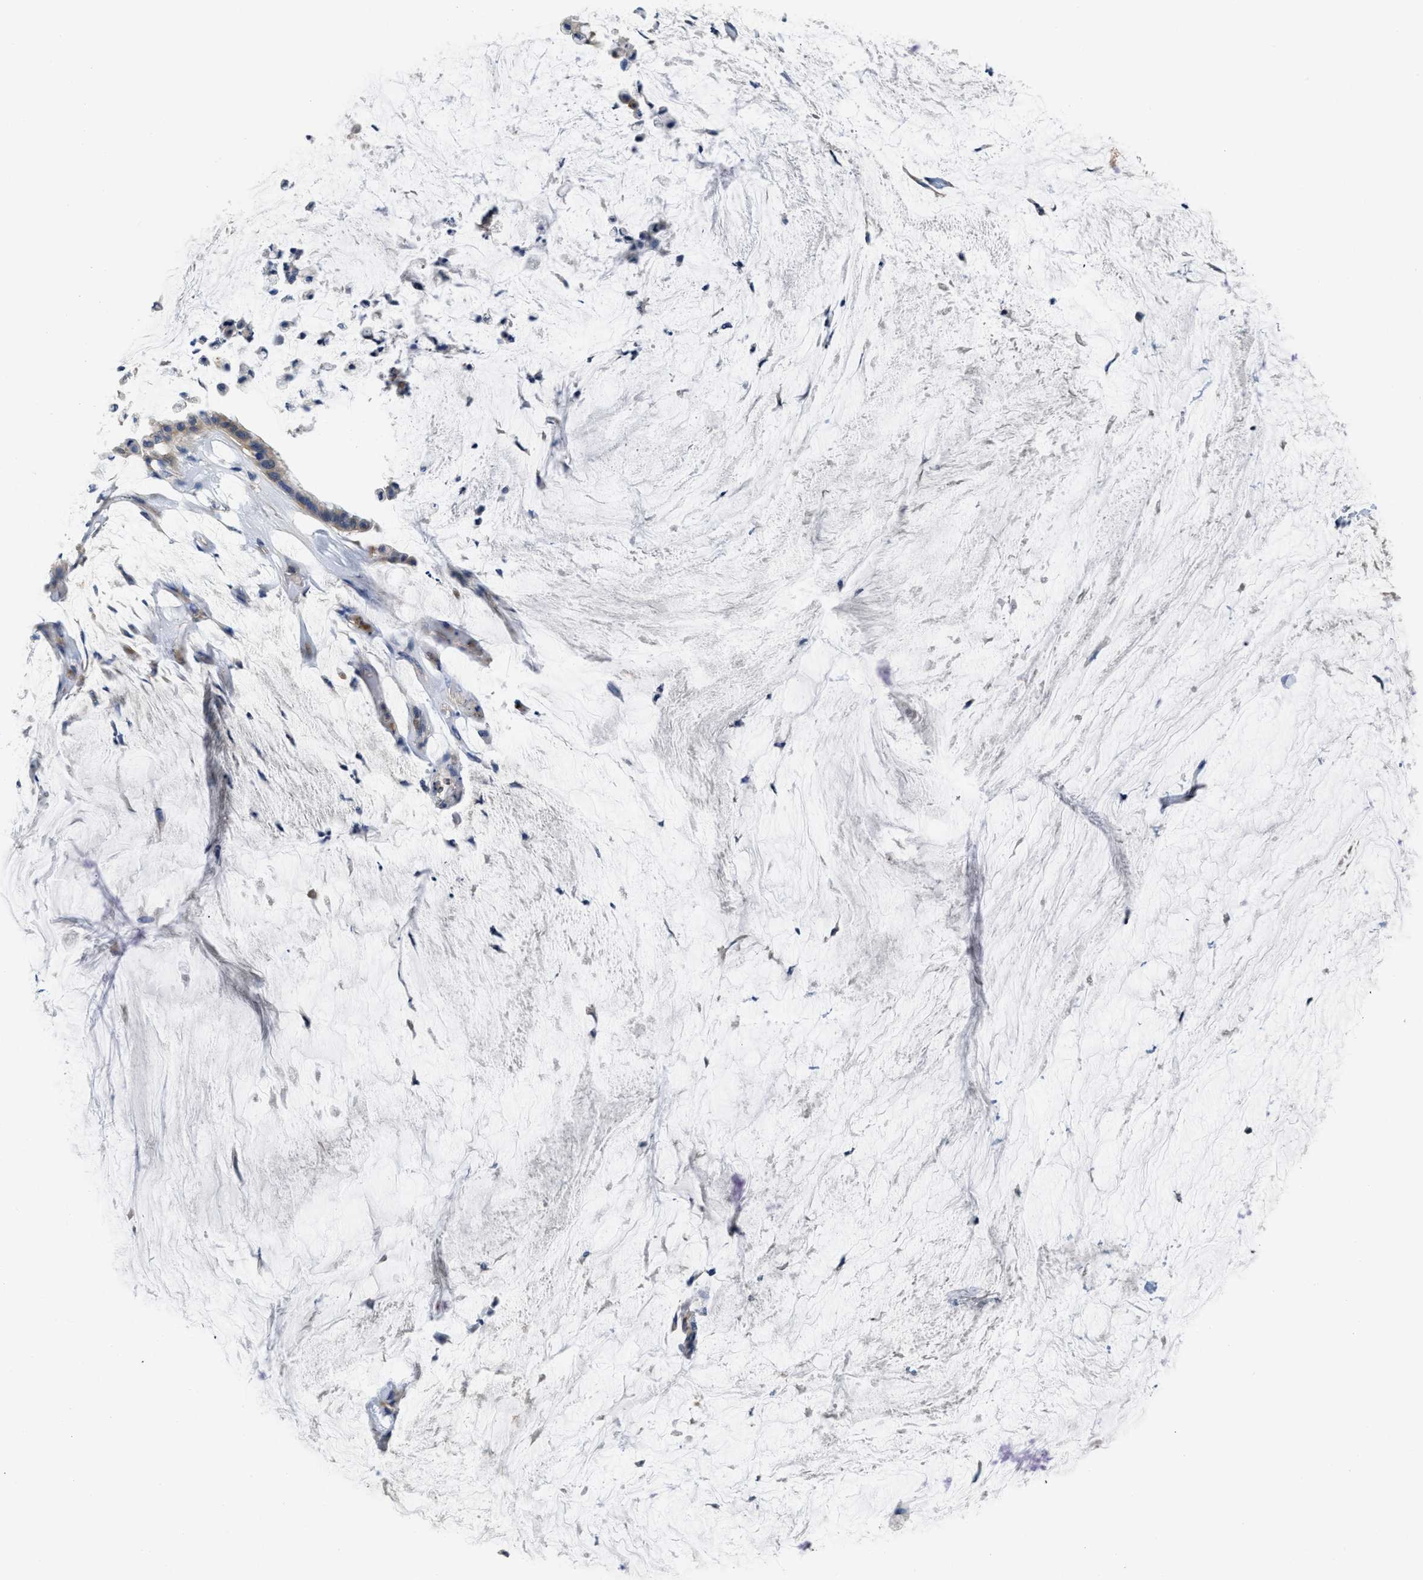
{"staining": {"intensity": "negative", "quantity": "none", "location": "none"}, "tissue": "pancreatic cancer", "cell_type": "Tumor cells", "image_type": "cancer", "snomed": [{"axis": "morphology", "description": "Adenocarcinoma, NOS"}, {"axis": "topography", "description": "Pancreas"}], "caption": "A high-resolution histopathology image shows immunohistochemistry staining of pancreatic adenocarcinoma, which shows no significant staining in tumor cells. (DAB IHC with hematoxylin counter stain).", "gene": "C1S", "patient": {"sex": "male", "age": 41}}